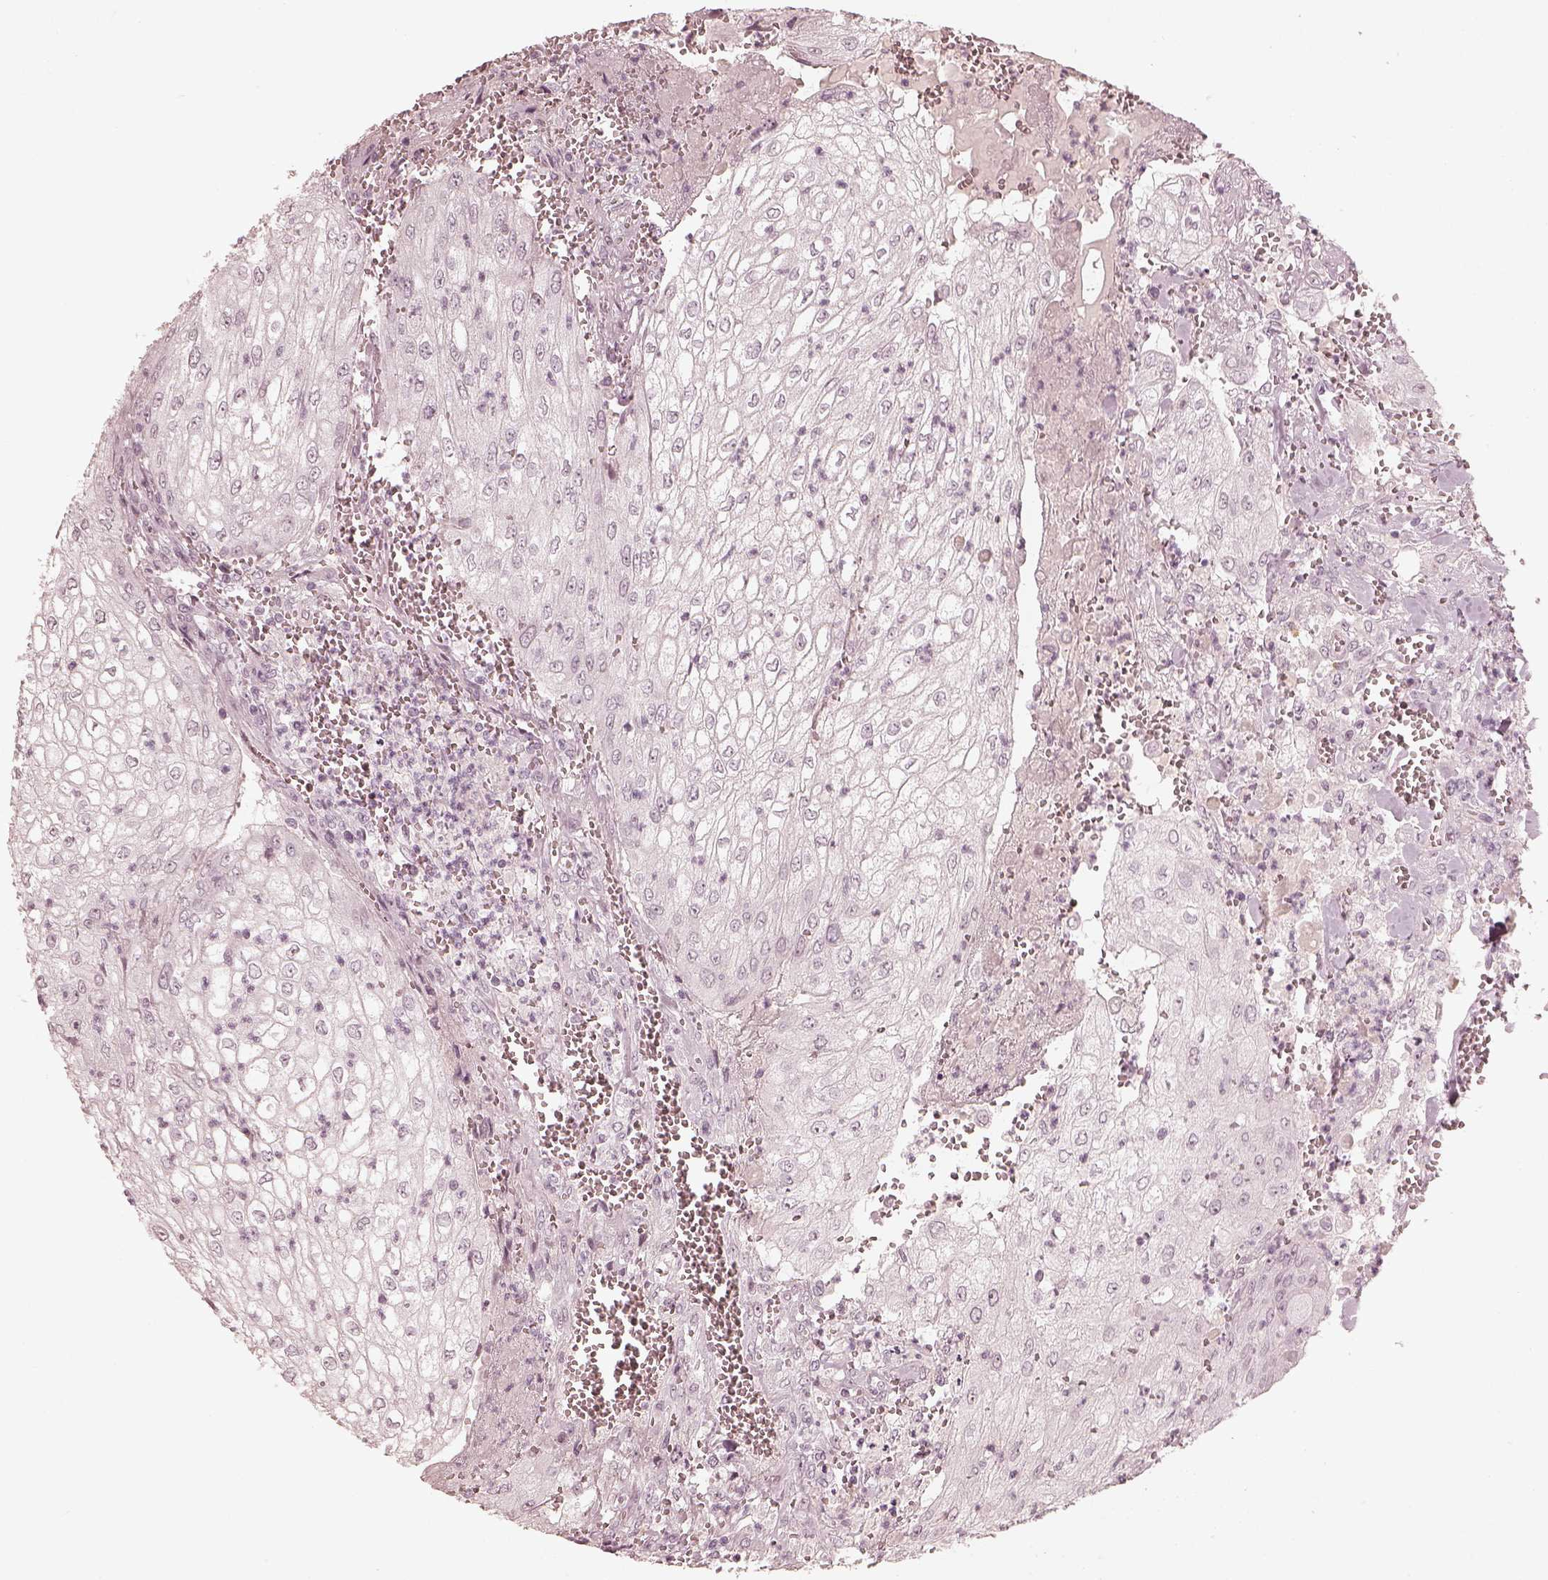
{"staining": {"intensity": "negative", "quantity": "none", "location": "none"}, "tissue": "urothelial cancer", "cell_type": "Tumor cells", "image_type": "cancer", "snomed": [{"axis": "morphology", "description": "Urothelial carcinoma, High grade"}, {"axis": "topography", "description": "Urinary bladder"}], "caption": "This is a histopathology image of immunohistochemistry (IHC) staining of urothelial carcinoma (high-grade), which shows no staining in tumor cells.", "gene": "ADRB3", "patient": {"sex": "male", "age": 62}}